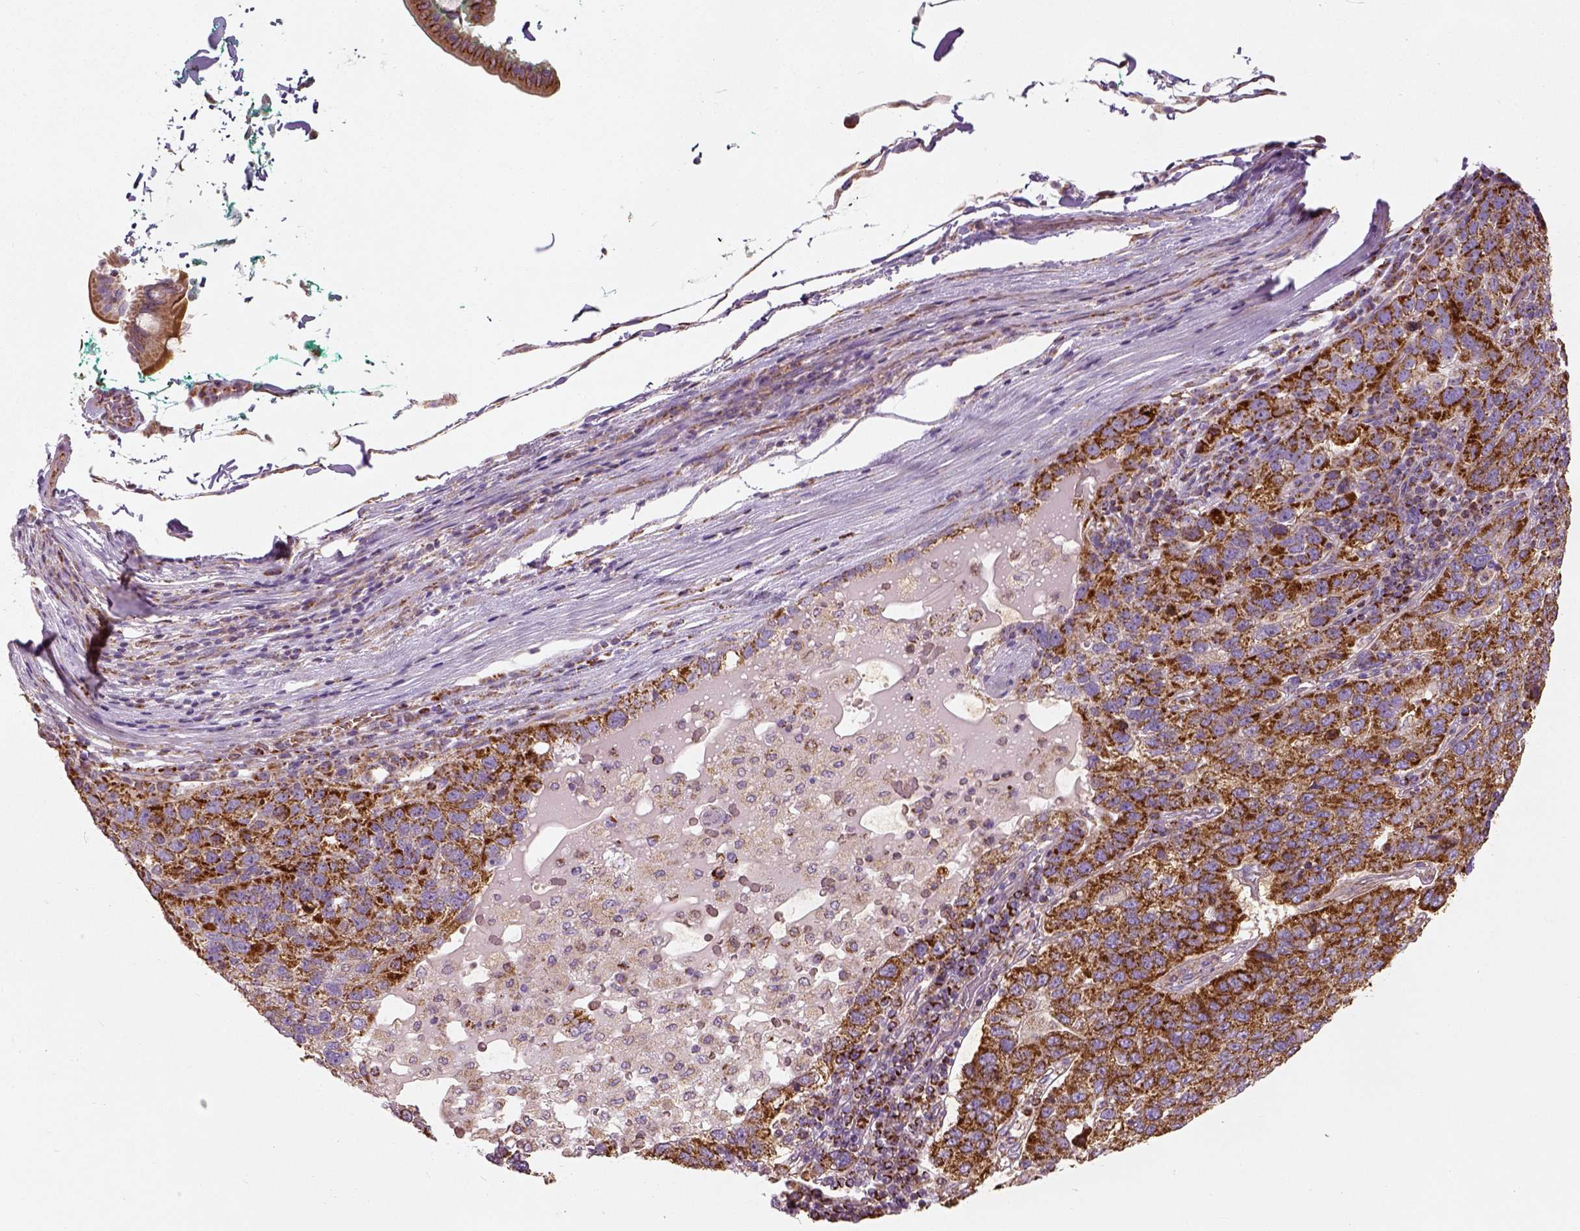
{"staining": {"intensity": "strong", "quantity": ">75%", "location": "cytoplasmic/membranous"}, "tissue": "pancreatic cancer", "cell_type": "Tumor cells", "image_type": "cancer", "snomed": [{"axis": "morphology", "description": "Adenocarcinoma, NOS"}, {"axis": "topography", "description": "Pancreas"}], "caption": "High-power microscopy captured an immunohistochemistry histopathology image of adenocarcinoma (pancreatic), revealing strong cytoplasmic/membranous positivity in approximately >75% of tumor cells.", "gene": "PGAM5", "patient": {"sex": "female", "age": 61}}